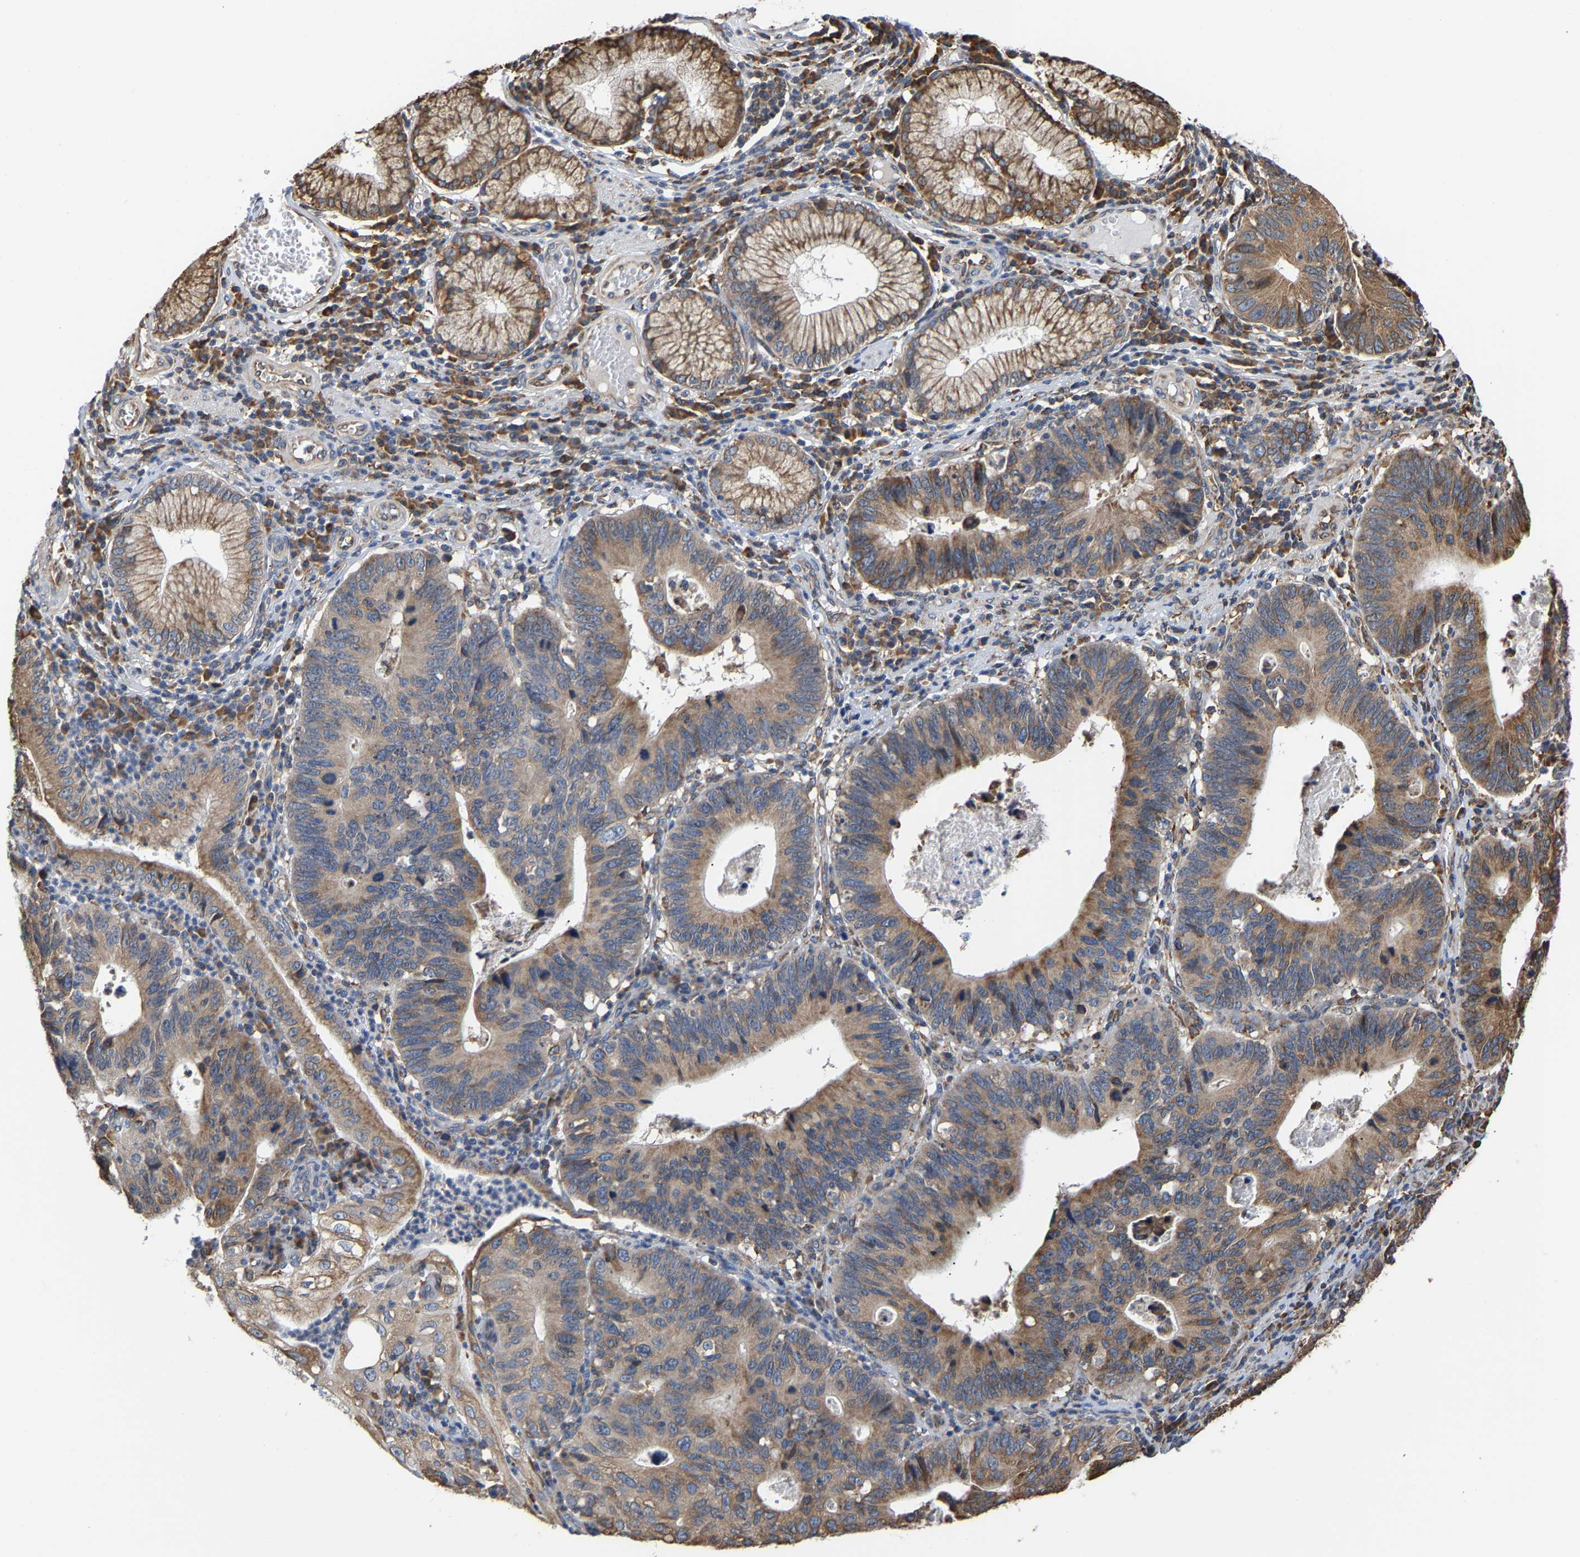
{"staining": {"intensity": "moderate", "quantity": ">75%", "location": "cytoplasmic/membranous"}, "tissue": "stomach cancer", "cell_type": "Tumor cells", "image_type": "cancer", "snomed": [{"axis": "morphology", "description": "Adenocarcinoma, NOS"}, {"axis": "topography", "description": "Stomach"}], "caption": "High-power microscopy captured an immunohistochemistry micrograph of stomach adenocarcinoma, revealing moderate cytoplasmic/membranous staining in about >75% of tumor cells.", "gene": "ARAP1", "patient": {"sex": "male", "age": 59}}